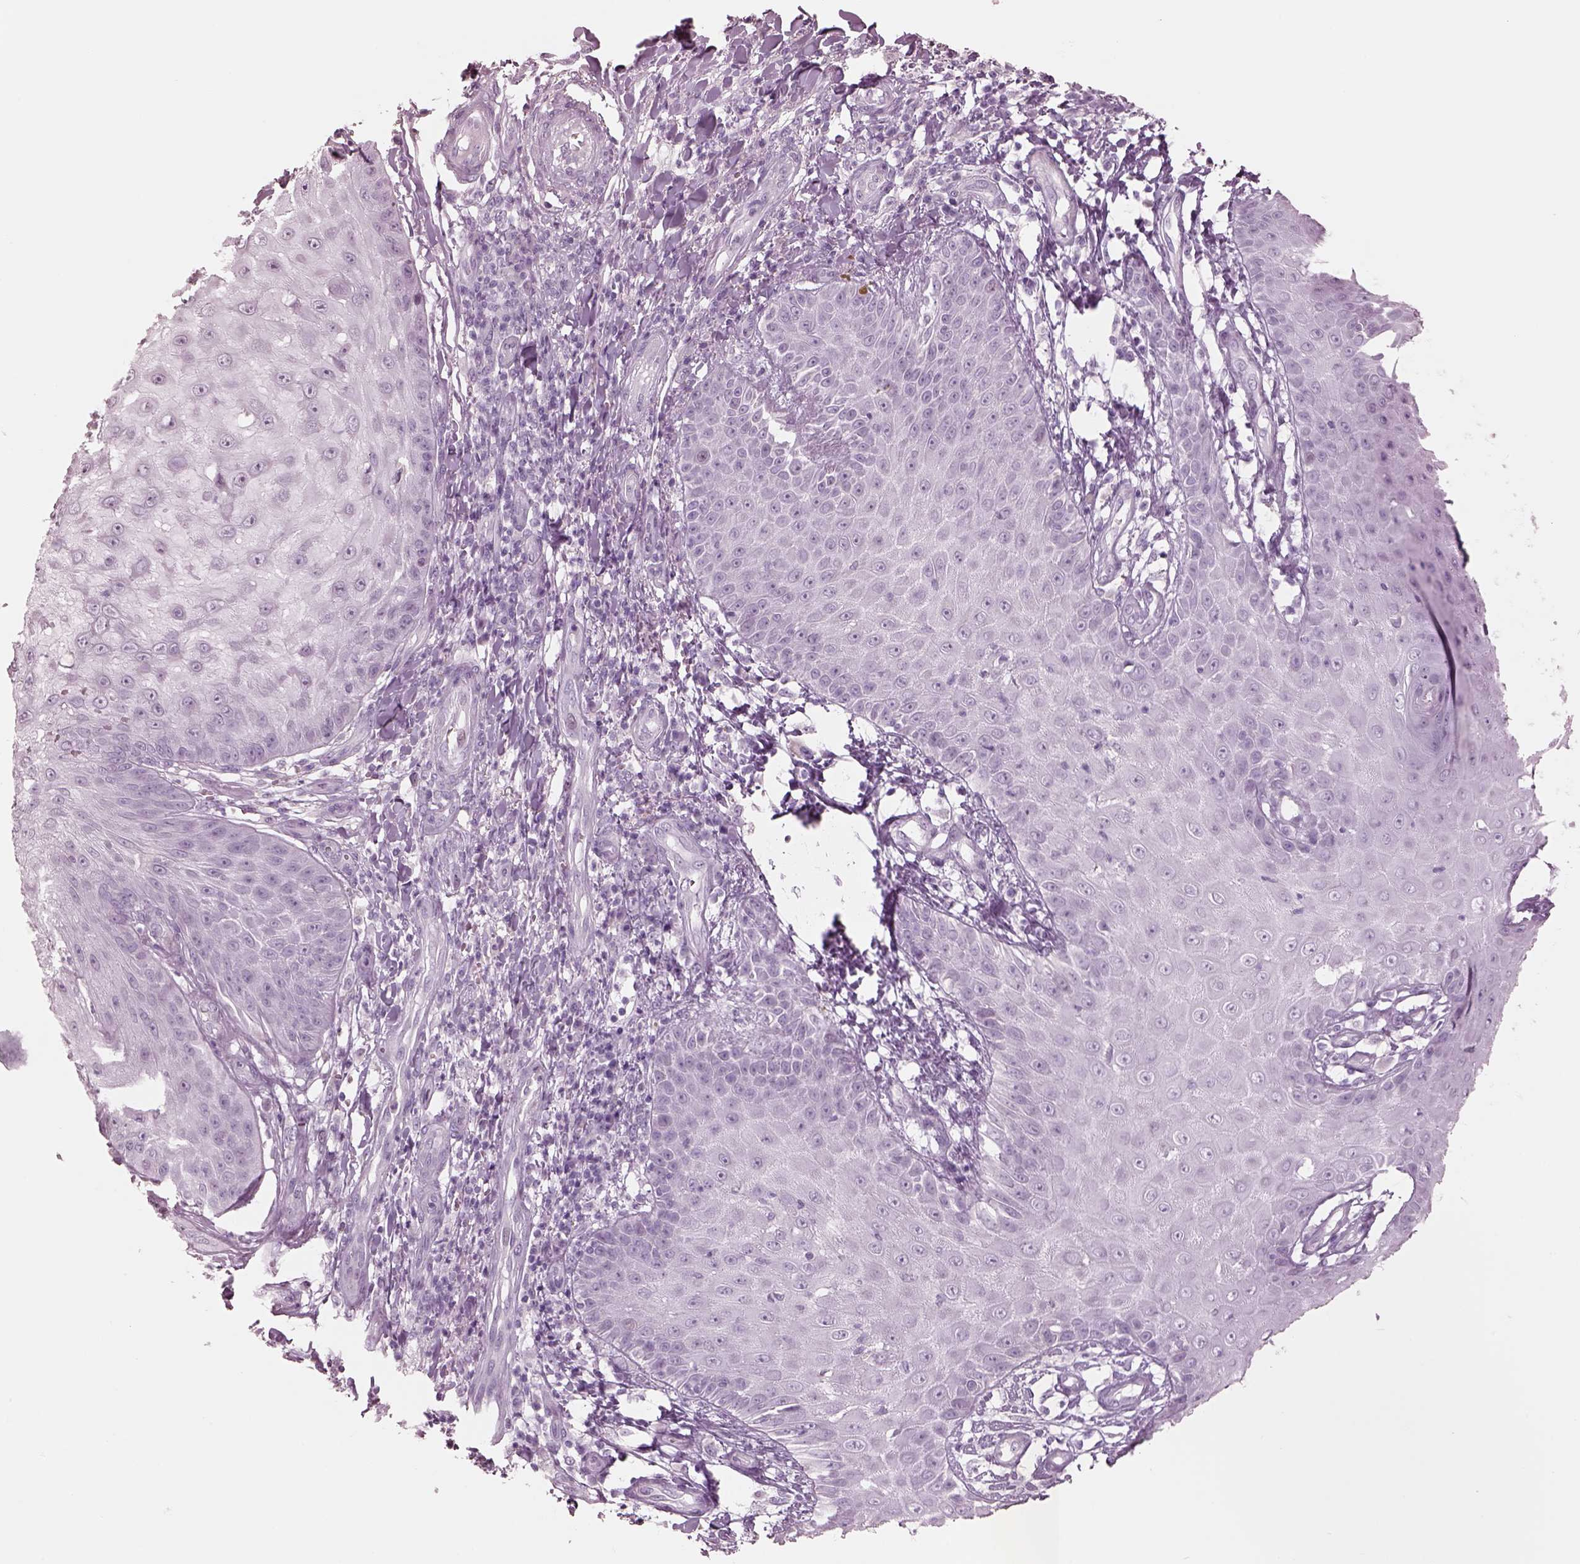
{"staining": {"intensity": "negative", "quantity": "none", "location": "none"}, "tissue": "skin cancer", "cell_type": "Tumor cells", "image_type": "cancer", "snomed": [{"axis": "morphology", "description": "Squamous cell carcinoma, NOS"}, {"axis": "topography", "description": "Skin"}], "caption": "A high-resolution histopathology image shows immunohistochemistry staining of skin cancer, which demonstrates no significant staining in tumor cells. (DAB (3,3'-diaminobenzidine) immunohistochemistry (IHC) visualized using brightfield microscopy, high magnification).", "gene": "KRTAP24-1", "patient": {"sex": "male", "age": 70}}